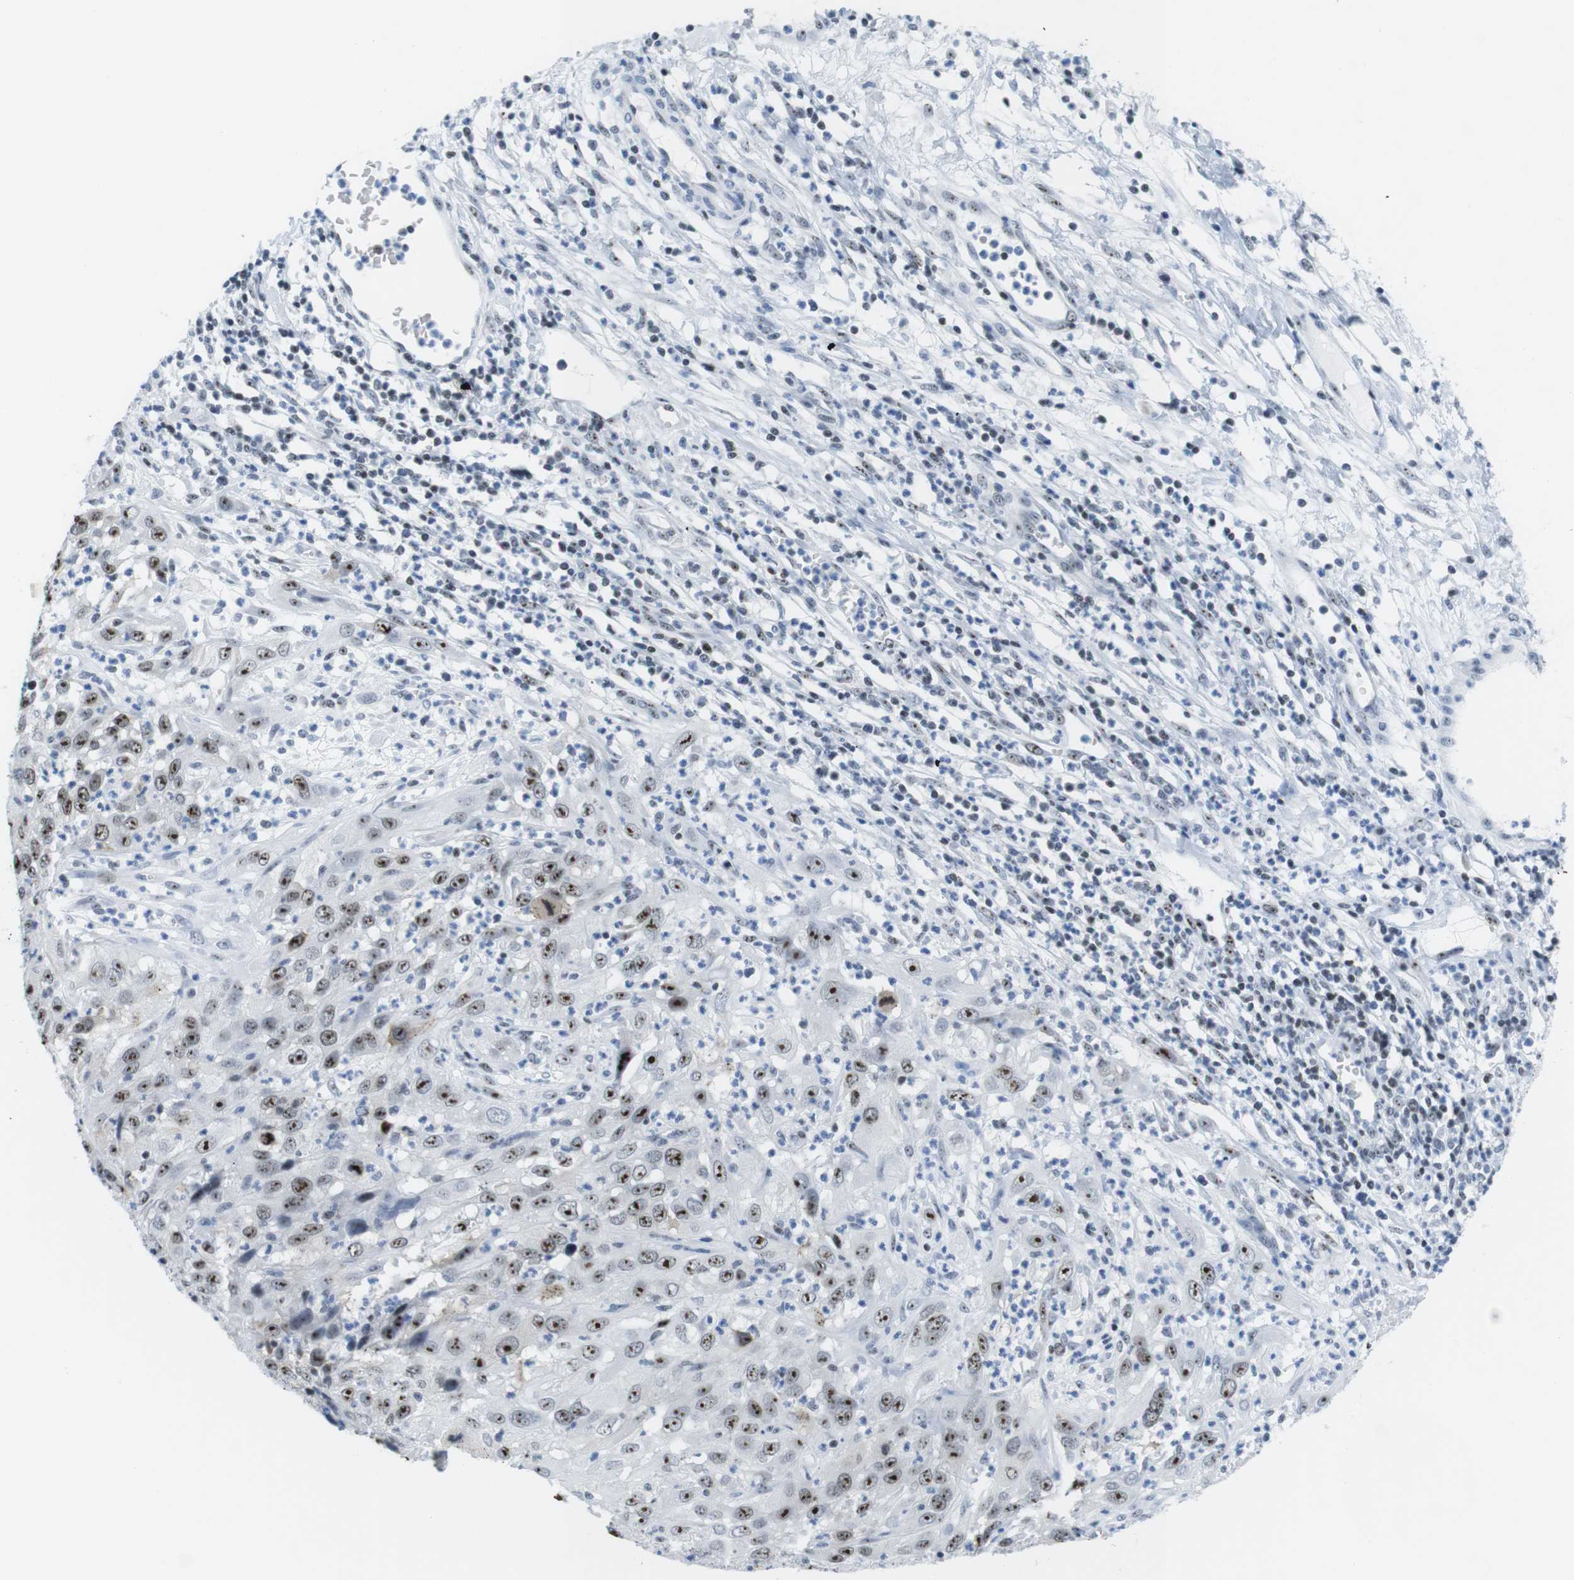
{"staining": {"intensity": "strong", "quantity": ">75%", "location": "nuclear"}, "tissue": "cervical cancer", "cell_type": "Tumor cells", "image_type": "cancer", "snomed": [{"axis": "morphology", "description": "Squamous cell carcinoma, NOS"}, {"axis": "topography", "description": "Cervix"}], "caption": "Immunohistochemical staining of cervical cancer (squamous cell carcinoma) displays high levels of strong nuclear staining in approximately >75% of tumor cells.", "gene": "NIFK", "patient": {"sex": "female", "age": 32}}